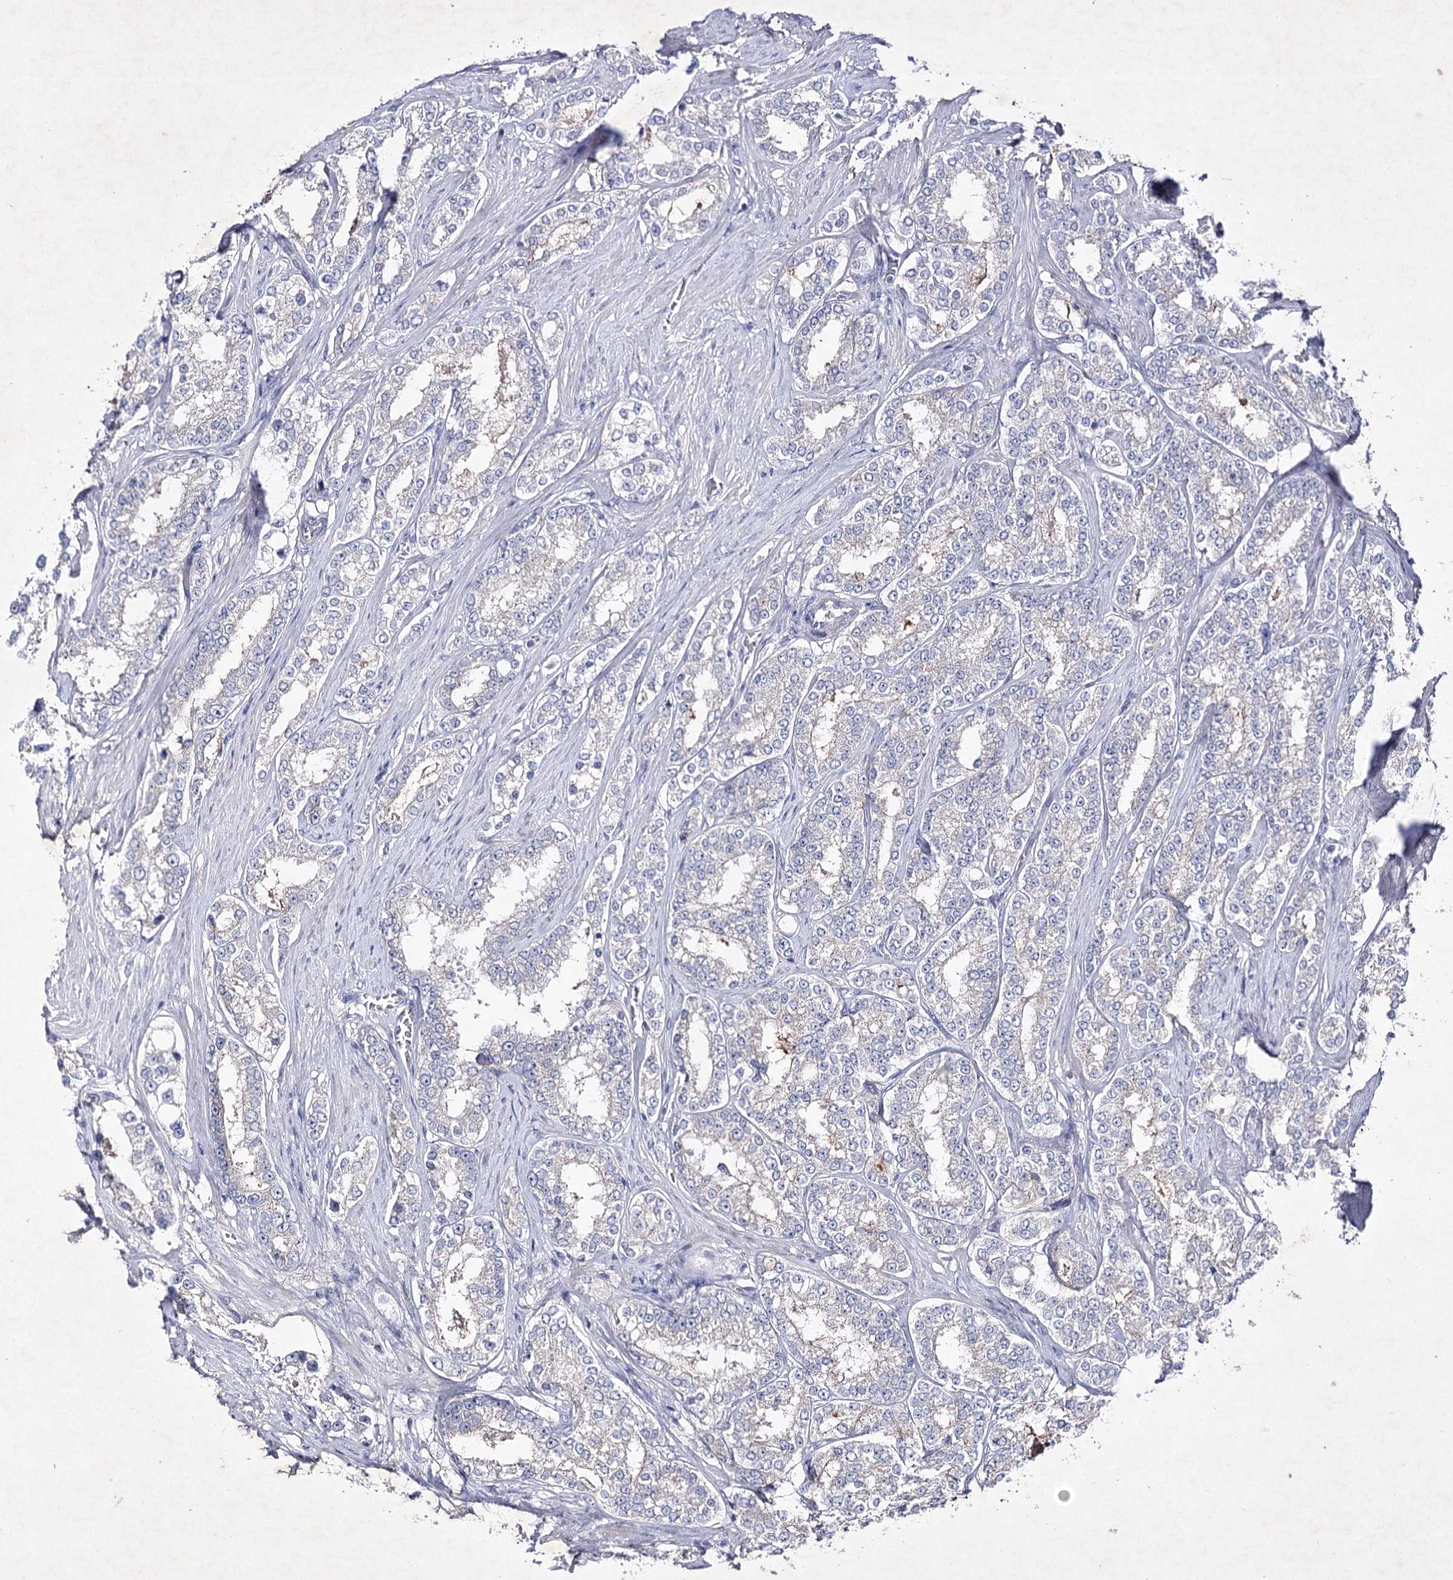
{"staining": {"intensity": "negative", "quantity": "none", "location": "none"}, "tissue": "prostate cancer", "cell_type": "Tumor cells", "image_type": "cancer", "snomed": [{"axis": "morphology", "description": "Normal tissue, NOS"}, {"axis": "morphology", "description": "Adenocarcinoma, High grade"}, {"axis": "topography", "description": "Prostate"}], "caption": "Tumor cells are negative for protein expression in human prostate cancer.", "gene": "COX15", "patient": {"sex": "male", "age": 83}}